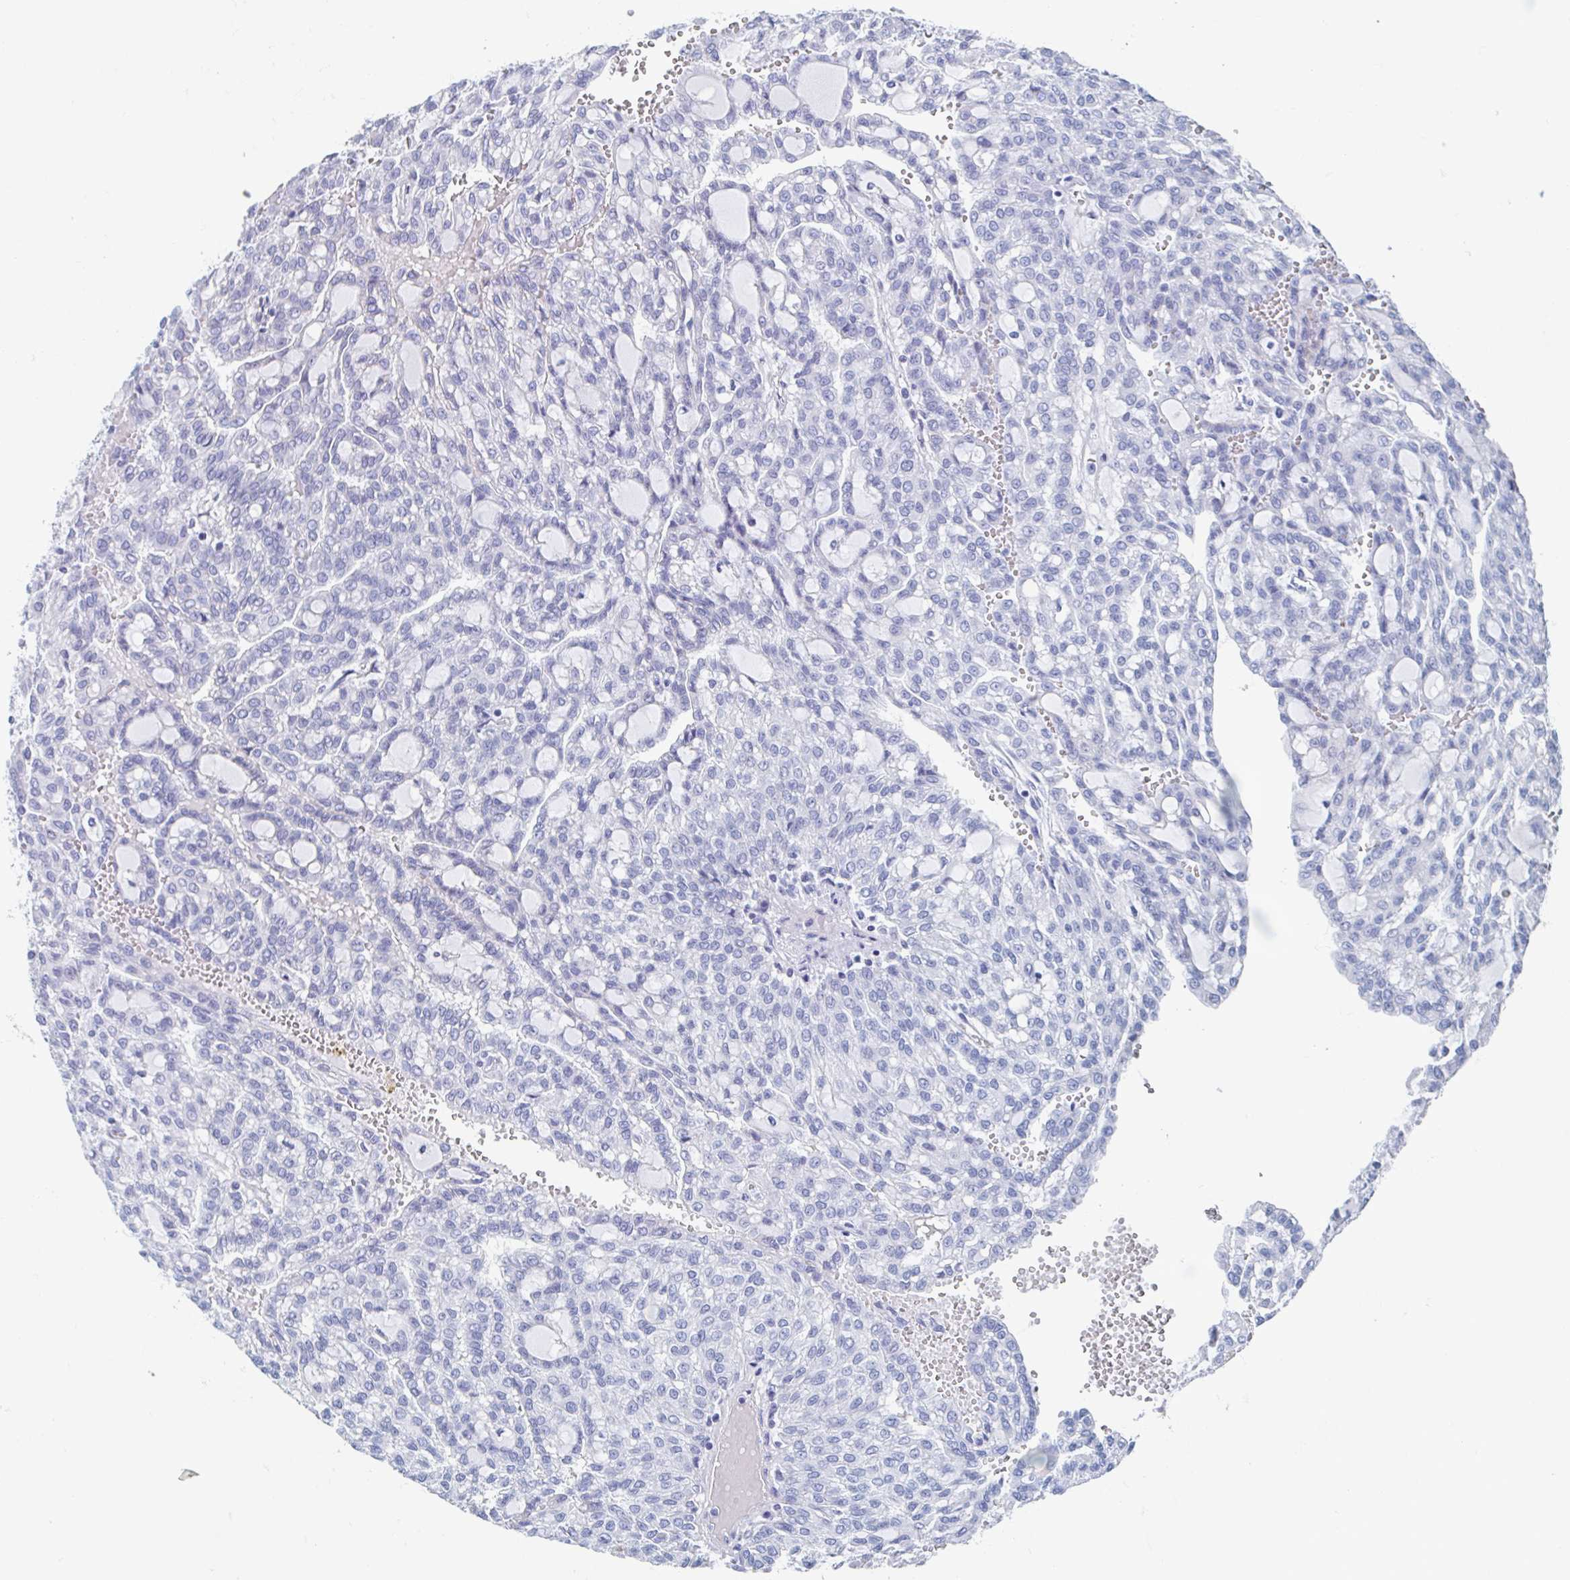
{"staining": {"intensity": "negative", "quantity": "none", "location": "none"}, "tissue": "renal cancer", "cell_type": "Tumor cells", "image_type": "cancer", "snomed": [{"axis": "morphology", "description": "Adenocarcinoma, NOS"}, {"axis": "topography", "description": "Kidney"}], "caption": "Image shows no protein expression in tumor cells of renal adenocarcinoma tissue.", "gene": "C10orf53", "patient": {"sex": "male", "age": 63}}